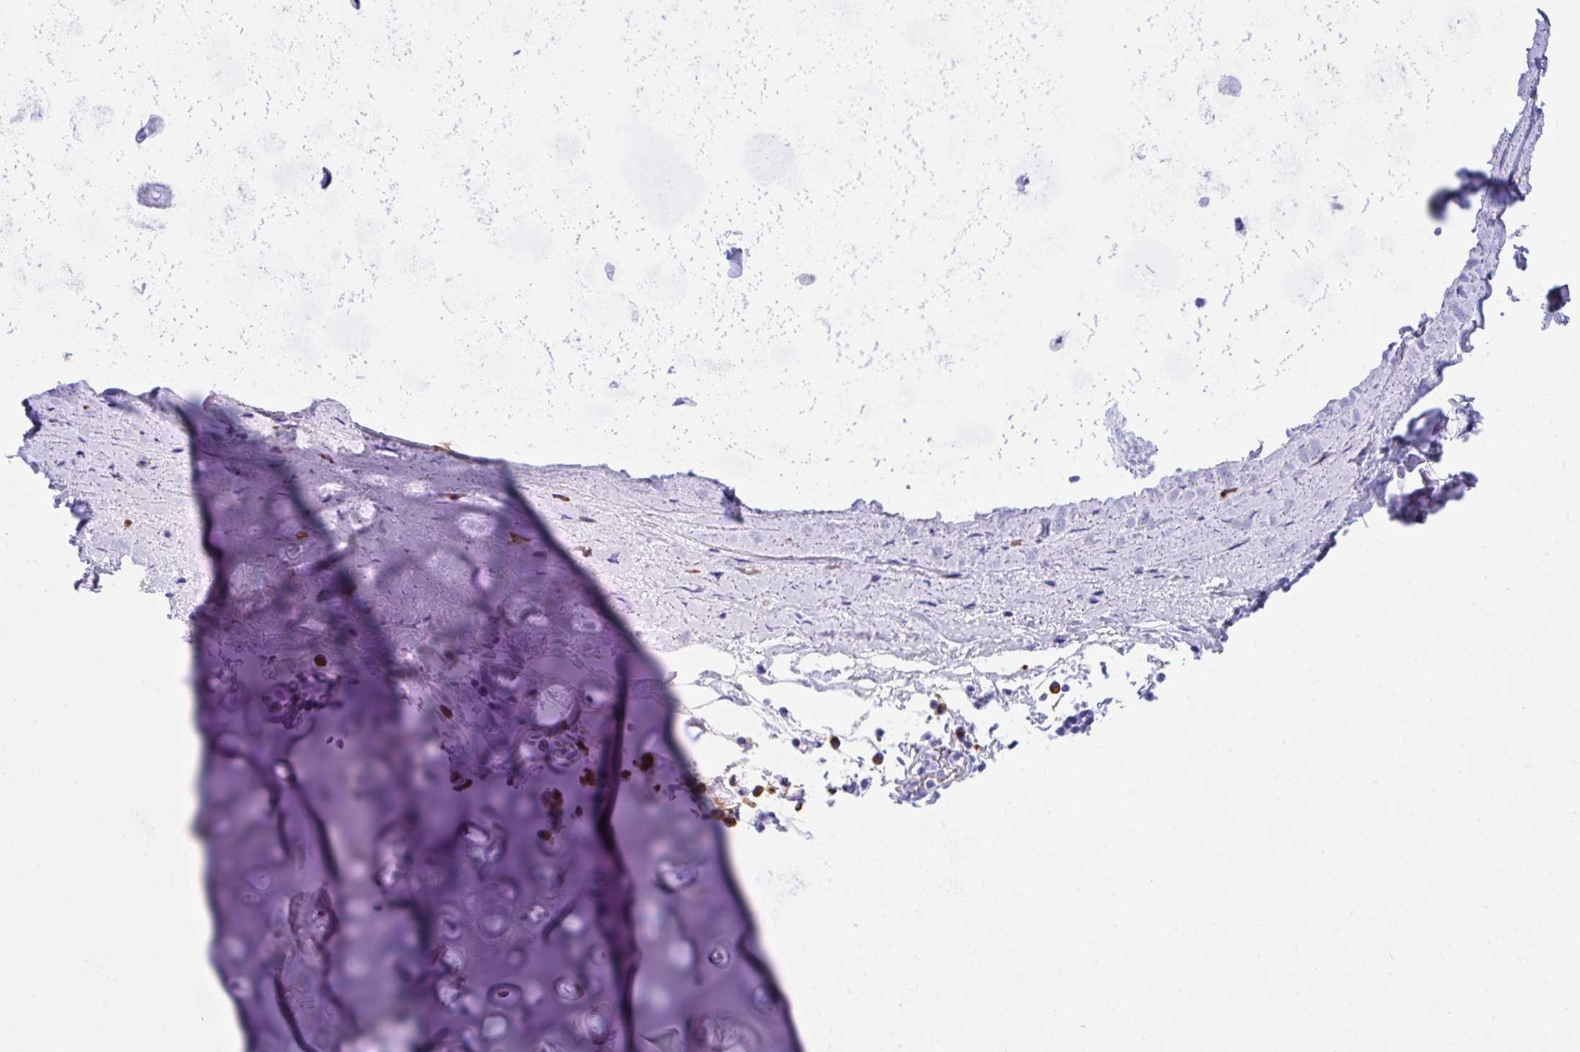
{"staining": {"intensity": "negative", "quantity": "none", "location": "none"}, "tissue": "adipose tissue", "cell_type": "Adipocytes", "image_type": "normal", "snomed": [{"axis": "morphology", "description": "Normal tissue, NOS"}, {"axis": "morphology", "description": "Degeneration, NOS"}, {"axis": "topography", "description": "Cartilage tissue"}, {"axis": "topography", "description": "Lung"}], "caption": "This is an immunohistochemistry (IHC) image of benign adipose tissue. There is no positivity in adipocytes.", "gene": "BEST4", "patient": {"sex": "female", "age": 61}}